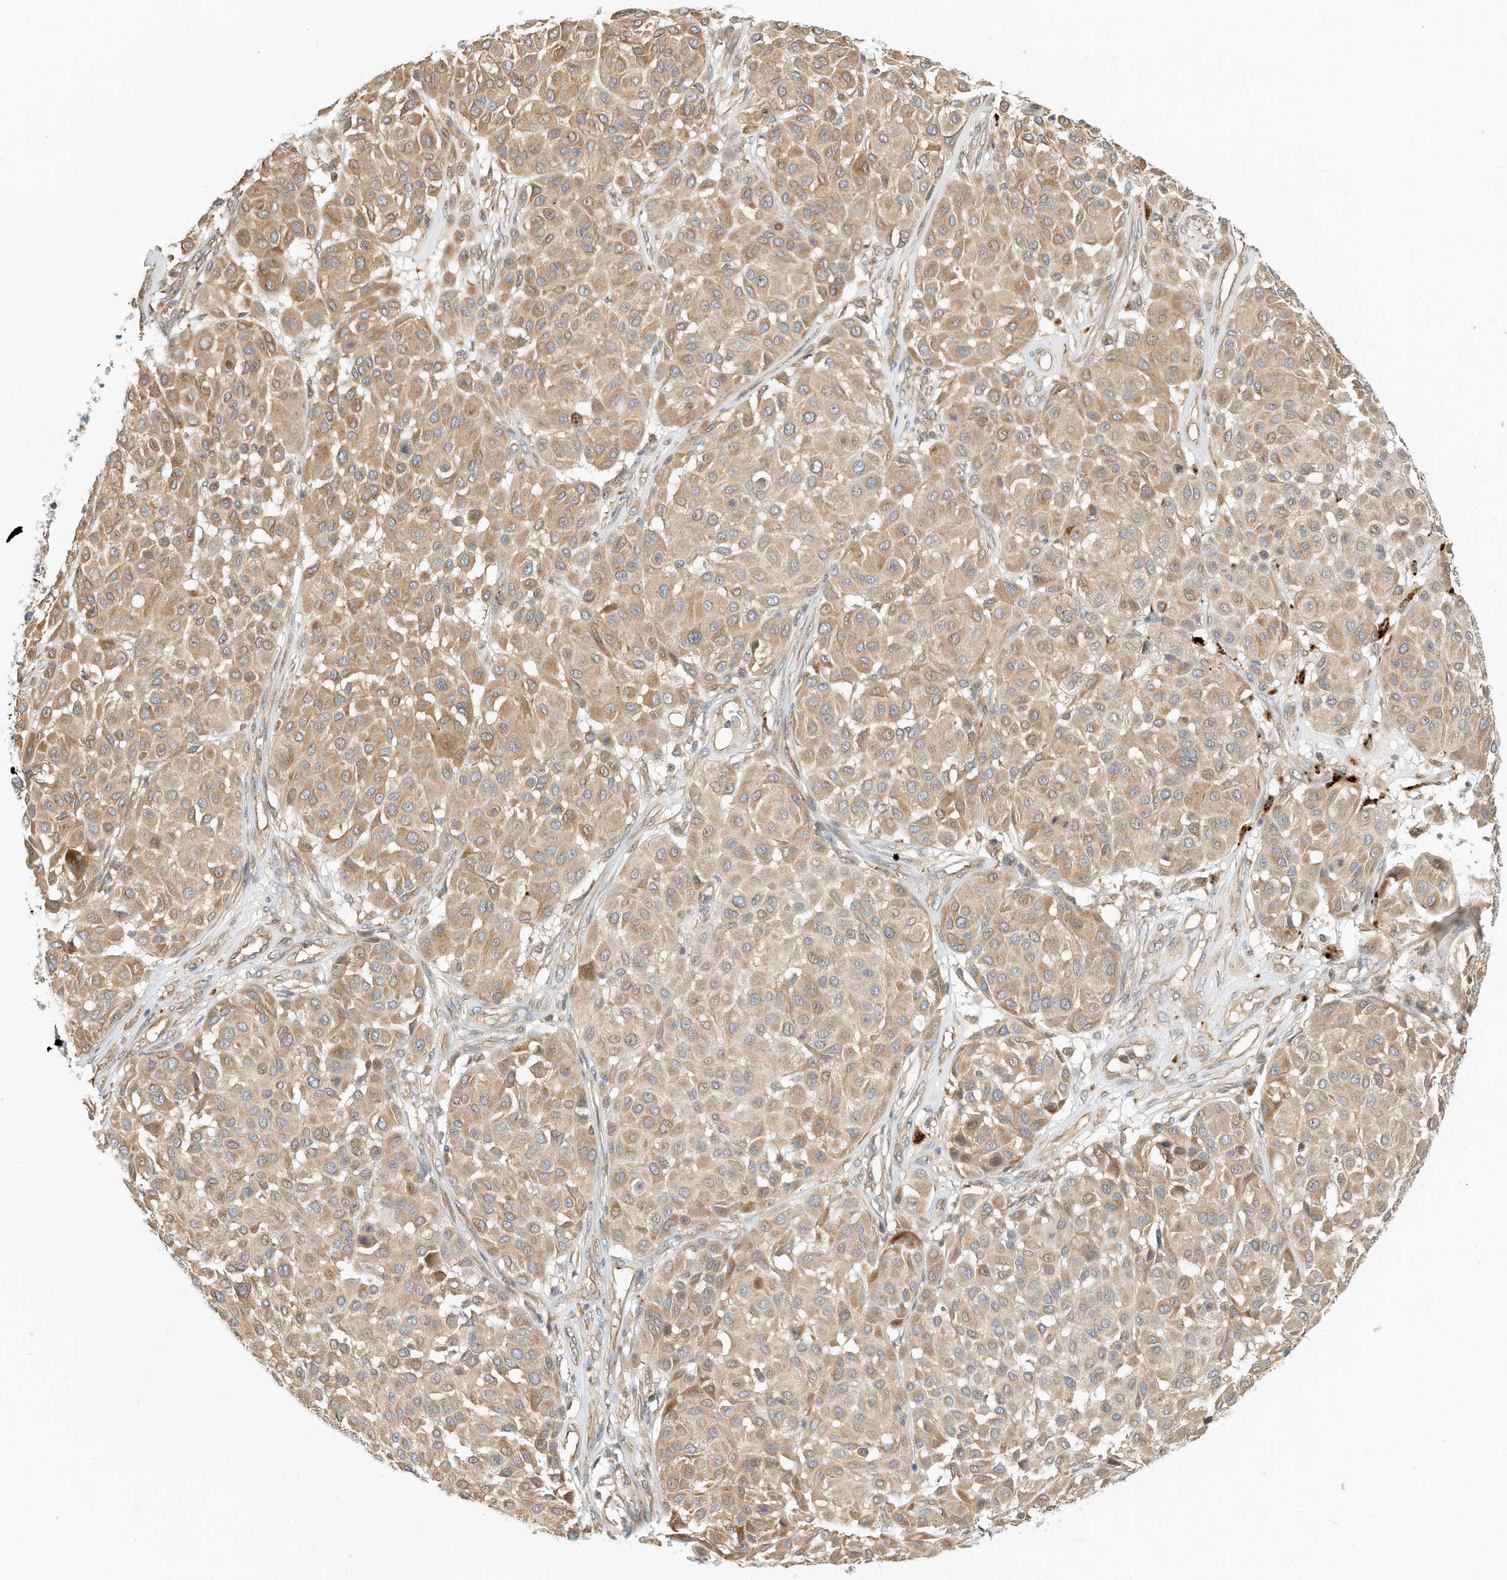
{"staining": {"intensity": "weak", "quantity": ">75%", "location": "cytoplasmic/membranous"}, "tissue": "melanoma", "cell_type": "Tumor cells", "image_type": "cancer", "snomed": [{"axis": "morphology", "description": "Malignant melanoma, Metastatic site"}, {"axis": "topography", "description": "Soft tissue"}], "caption": "Tumor cells reveal weak cytoplasmic/membranous staining in approximately >75% of cells in malignant melanoma (metastatic site). The protein is stained brown, and the nuclei are stained in blue (DAB IHC with brightfield microscopy, high magnification).", "gene": "OFD1", "patient": {"sex": "male", "age": 41}}